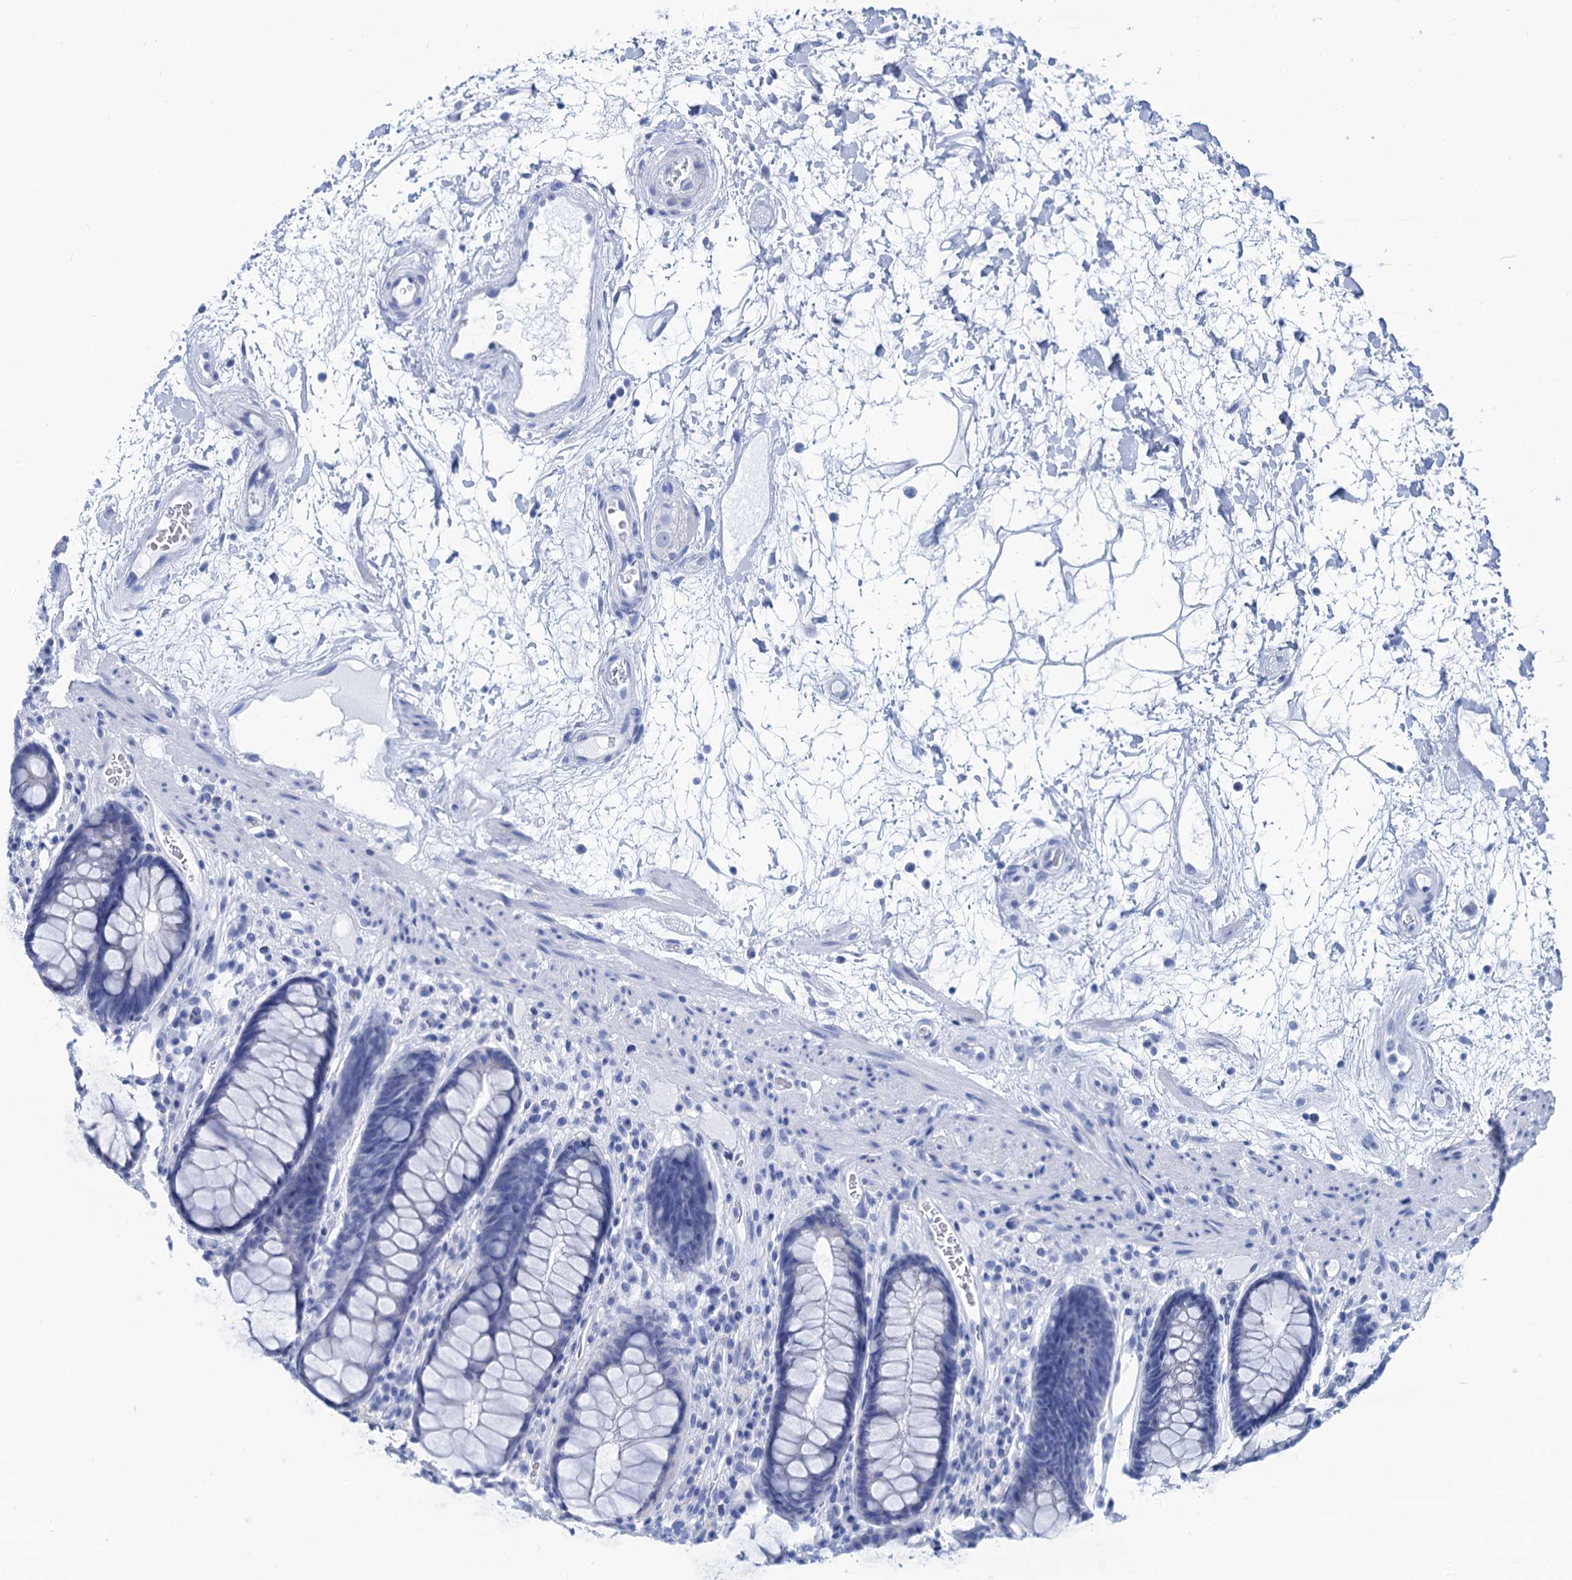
{"staining": {"intensity": "negative", "quantity": "none", "location": "none"}, "tissue": "rectum", "cell_type": "Glandular cells", "image_type": "normal", "snomed": [{"axis": "morphology", "description": "Normal tissue, NOS"}, {"axis": "topography", "description": "Rectum"}], "caption": "Protein analysis of normal rectum reveals no significant expression in glandular cells. (DAB (3,3'-diaminobenzidine) IHC, high magnification).", "gene": "CABYR", "patient": {"sex": "male", "age": 64}}